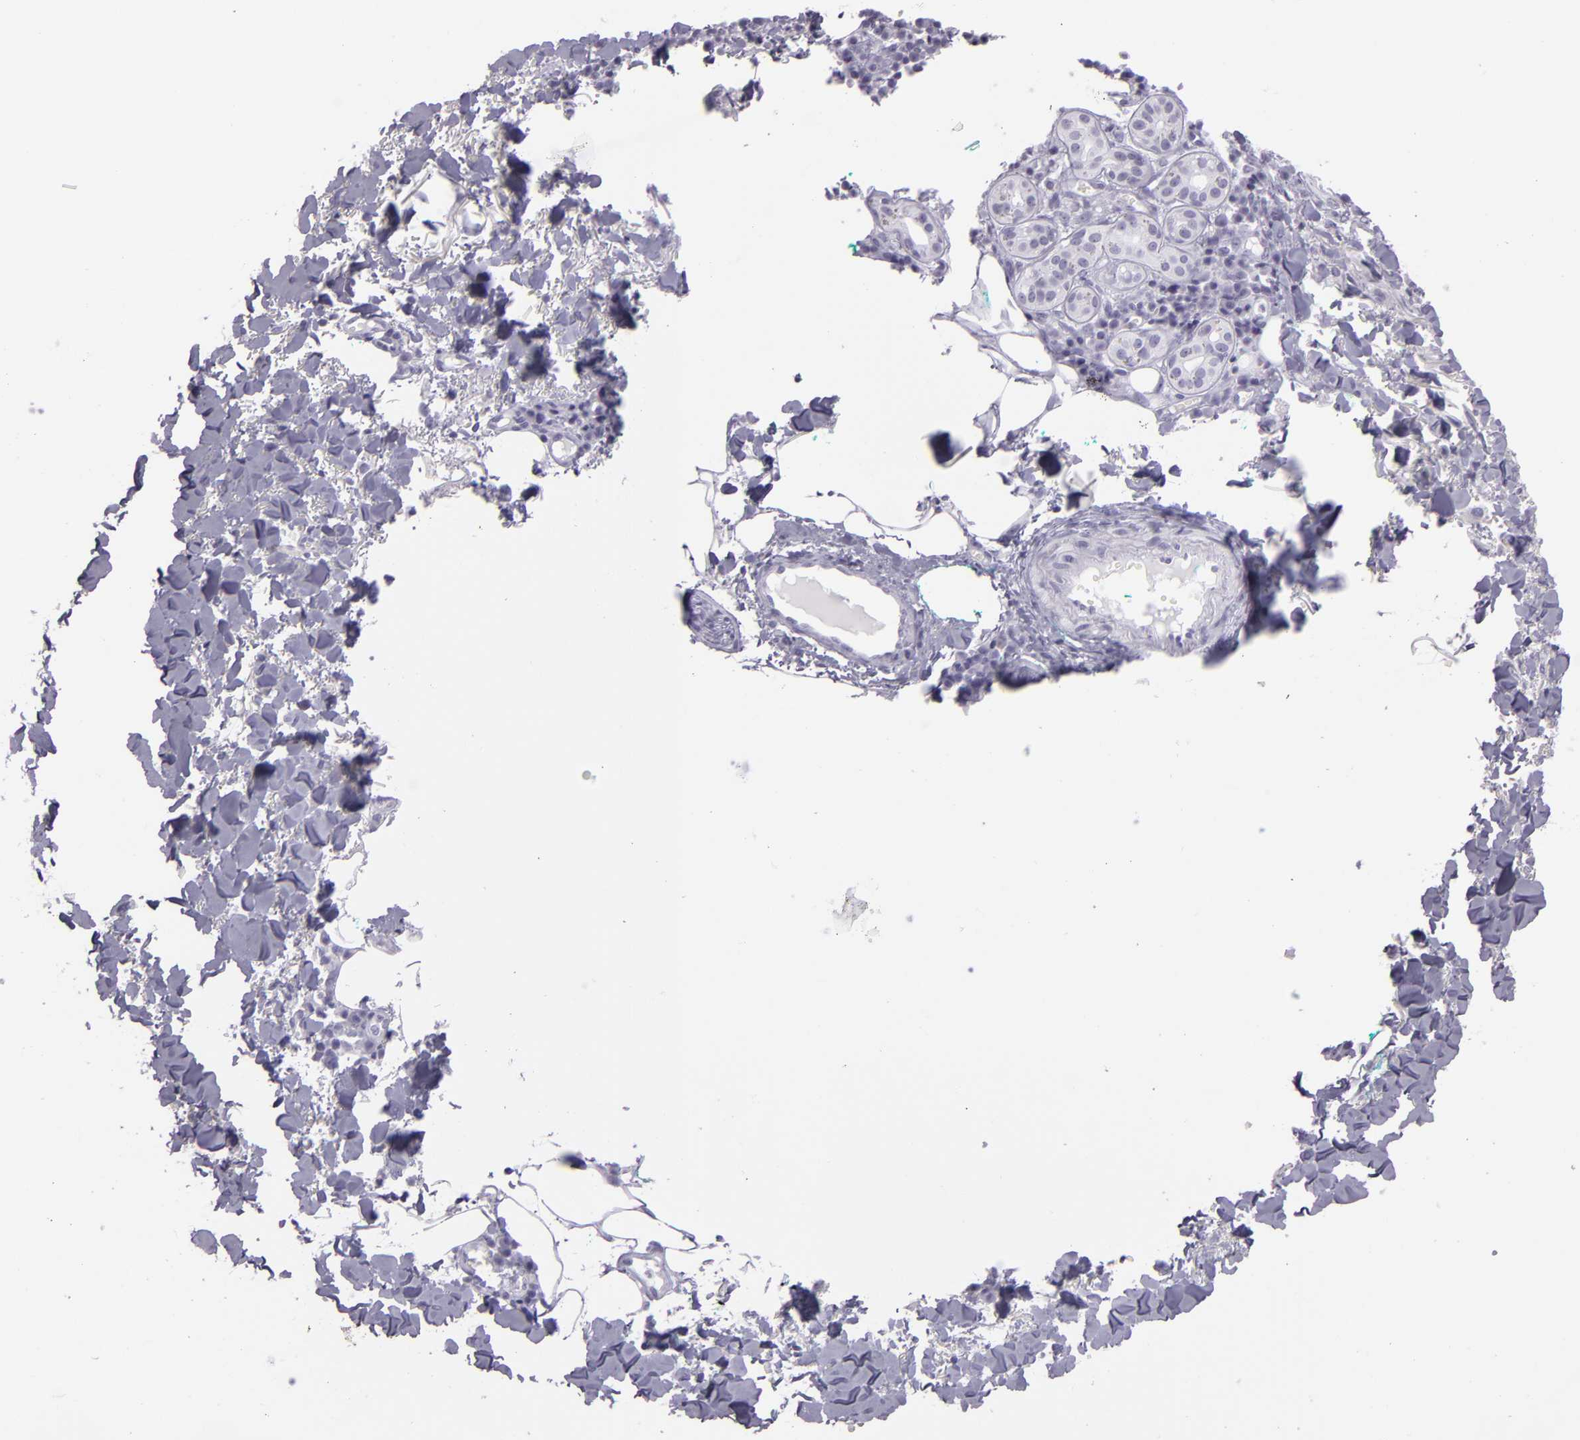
{"staining": {"intensity": "negative", "quantity": "none", "location": "none"}, "tissue": "skin cancer", "cell_type": "Tumor cells", "image_type": "cancer", "snomed": [{"axis": "morphology", "description": "Basal cell carcinoma"}, {"axis": "topography", "description": "Skin"}], "caption": "IHC of basal cell carcinoma (skin) exhibits no staining in tumor cells.", "gene": "MUC6", "patient": {"sex": "female", "age": 89}}